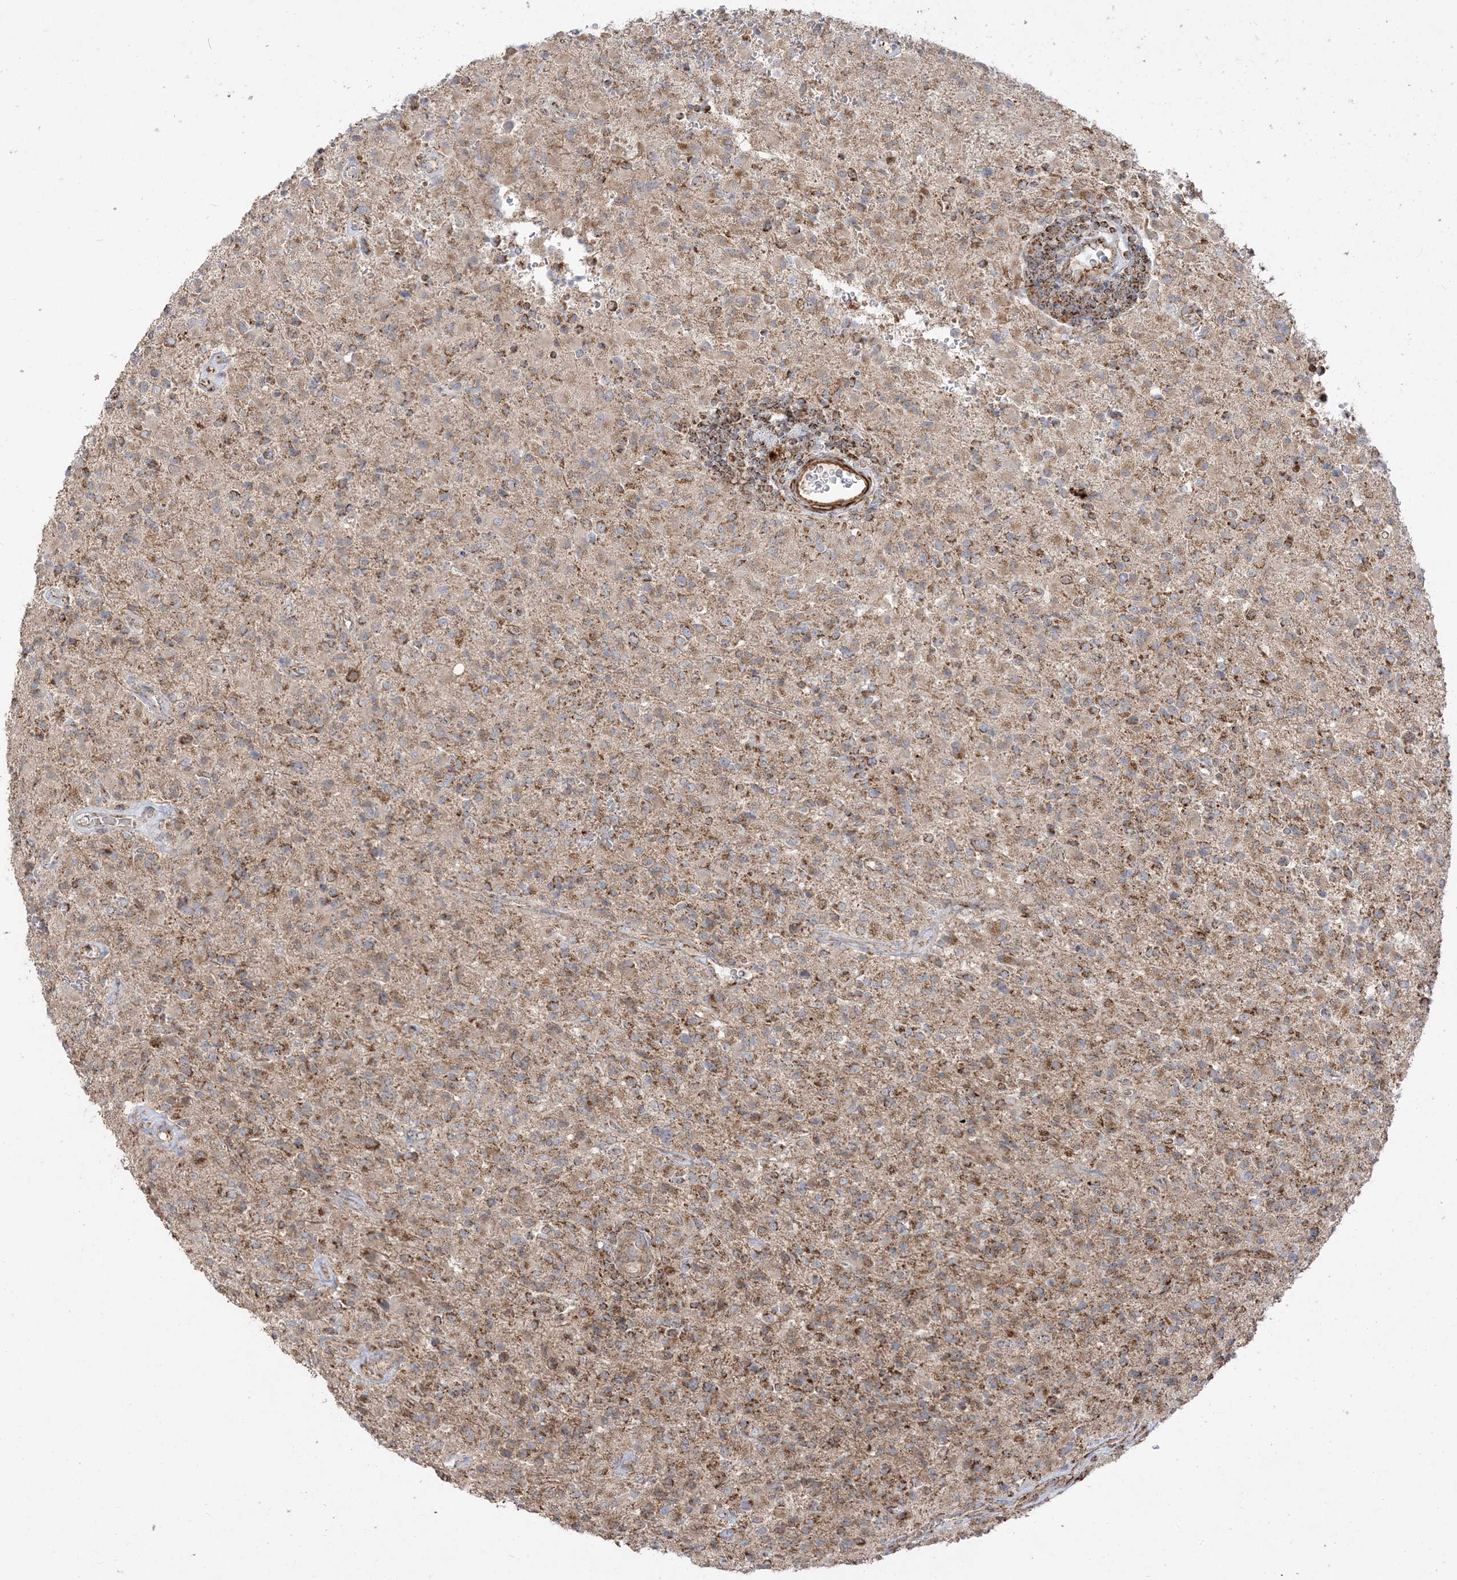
{"staining": {"intensity": "moderate", "quantity": "25%-75%", "location": "cytoplasmic/membranous"}, "tissue": "glioma", "cell_type": "Tumor cells", "image_type": "cancer", "snomed": [{"axis": "morphology", "description": "Glioma, malignant, High grade"}, {"axis": "topography", "description": "Brain"}], "caption": "Immunohistochemical staining of human malignant glioma (high-grade) reveals medium levels of moderate cytoplasmic/membranous protein positivity in approximately 25%-75% of tumor cells.", "gene": "AARS2", "patient": {"sex": "female", "age": 57}}